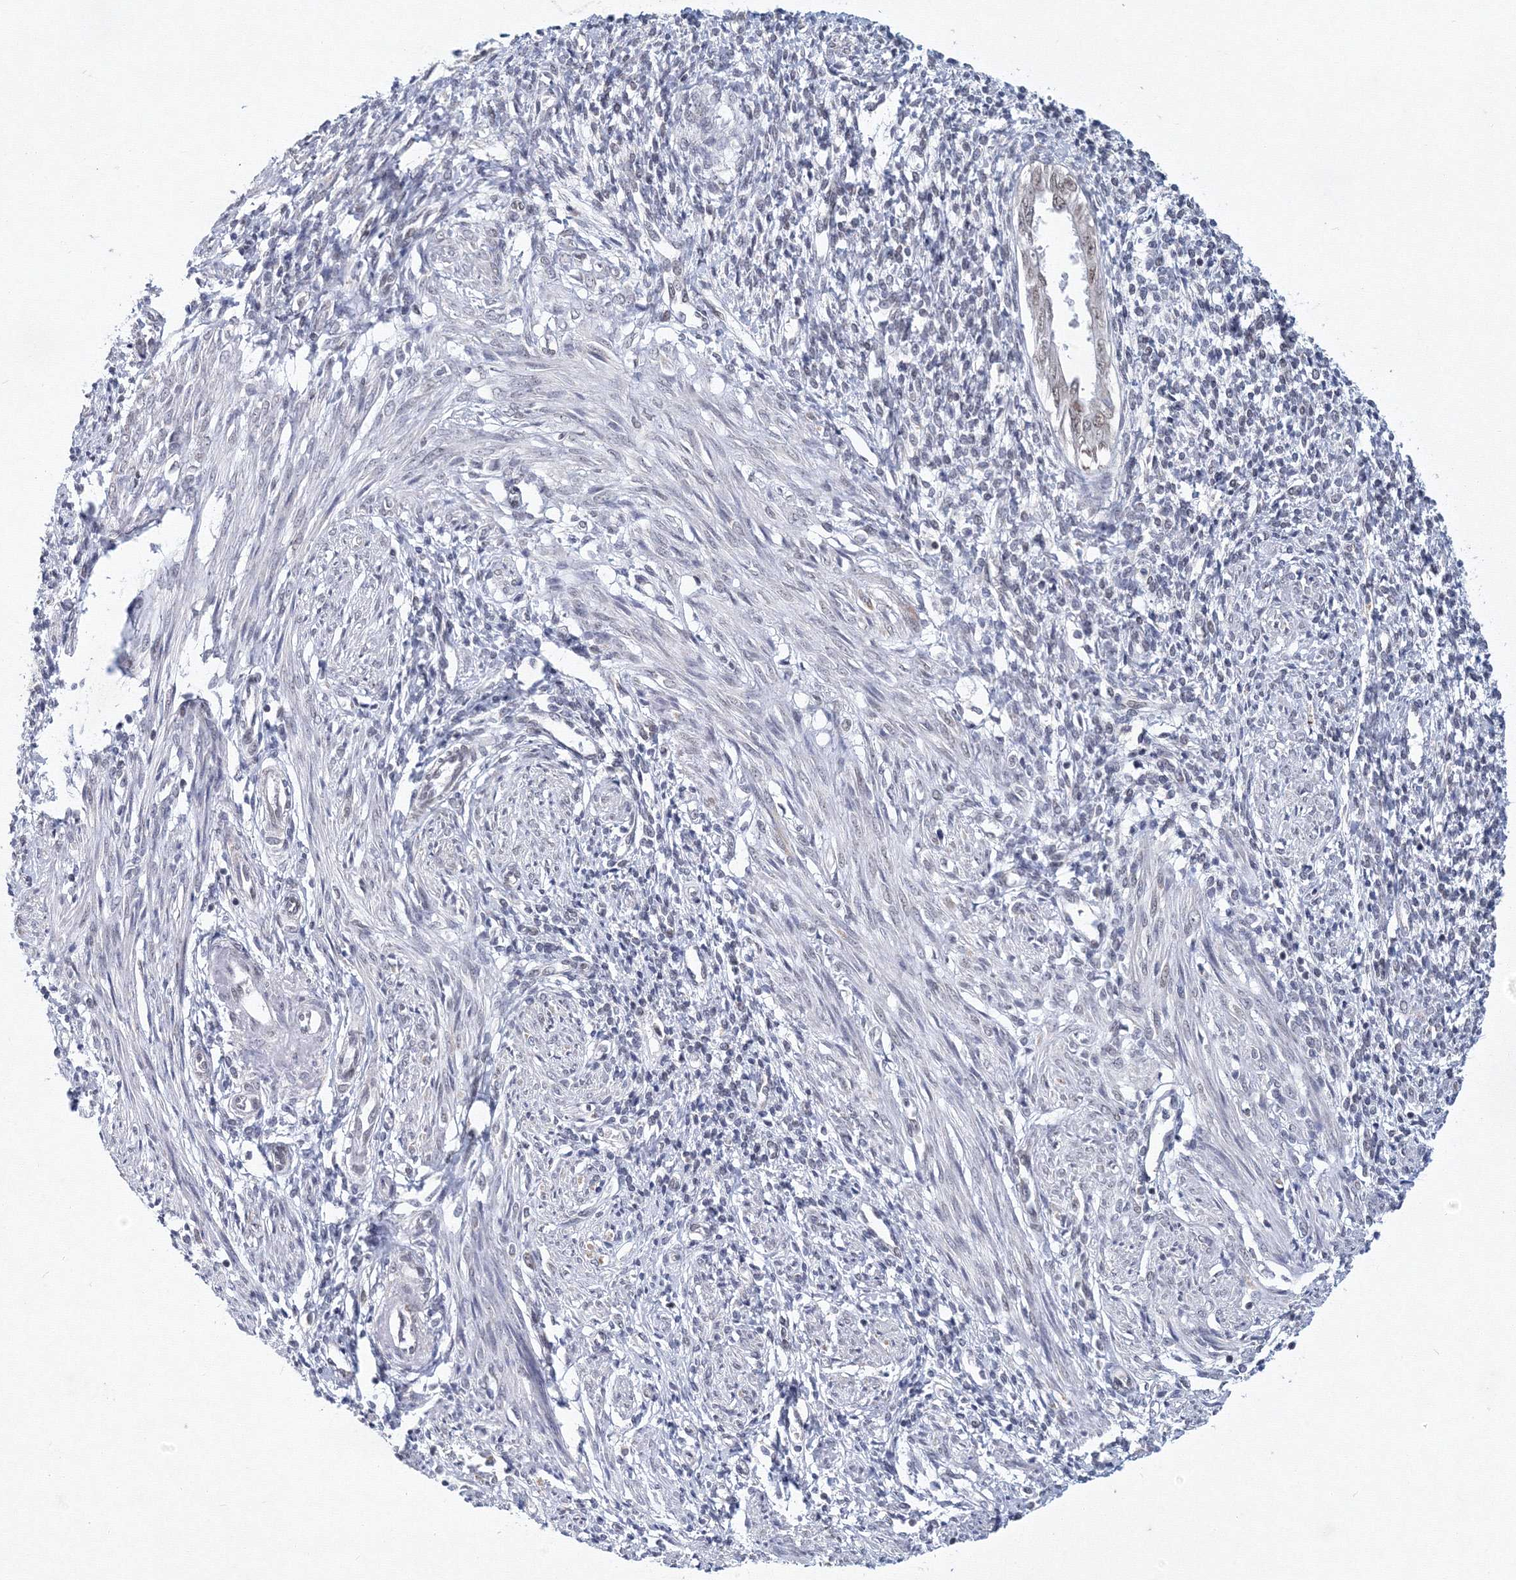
{"staining": {"intensity": "negative", "quantity": "none", "location": "none"}, "tissue": "endometrium", "cell_type": "Cells in endometrial stroma", "image_type": "normal", "snomed": [{"axis": "morphology", "description": "Normal tissue, NOS"}, {"axis": "topography", "description": "Endometrium"}], "caption": "A high-resolution histopathology image shows IHC staining of benign endometrium, which exhibits no significant positivity in cells in endometrial stroma. (Brightfield microscopy of DAB (3,3'-diaminobenzidine) immunohistochemistry (IHC) at high magnification).", "gene": "SF3B6", "patient": {"sex": "female", "age": 66}}